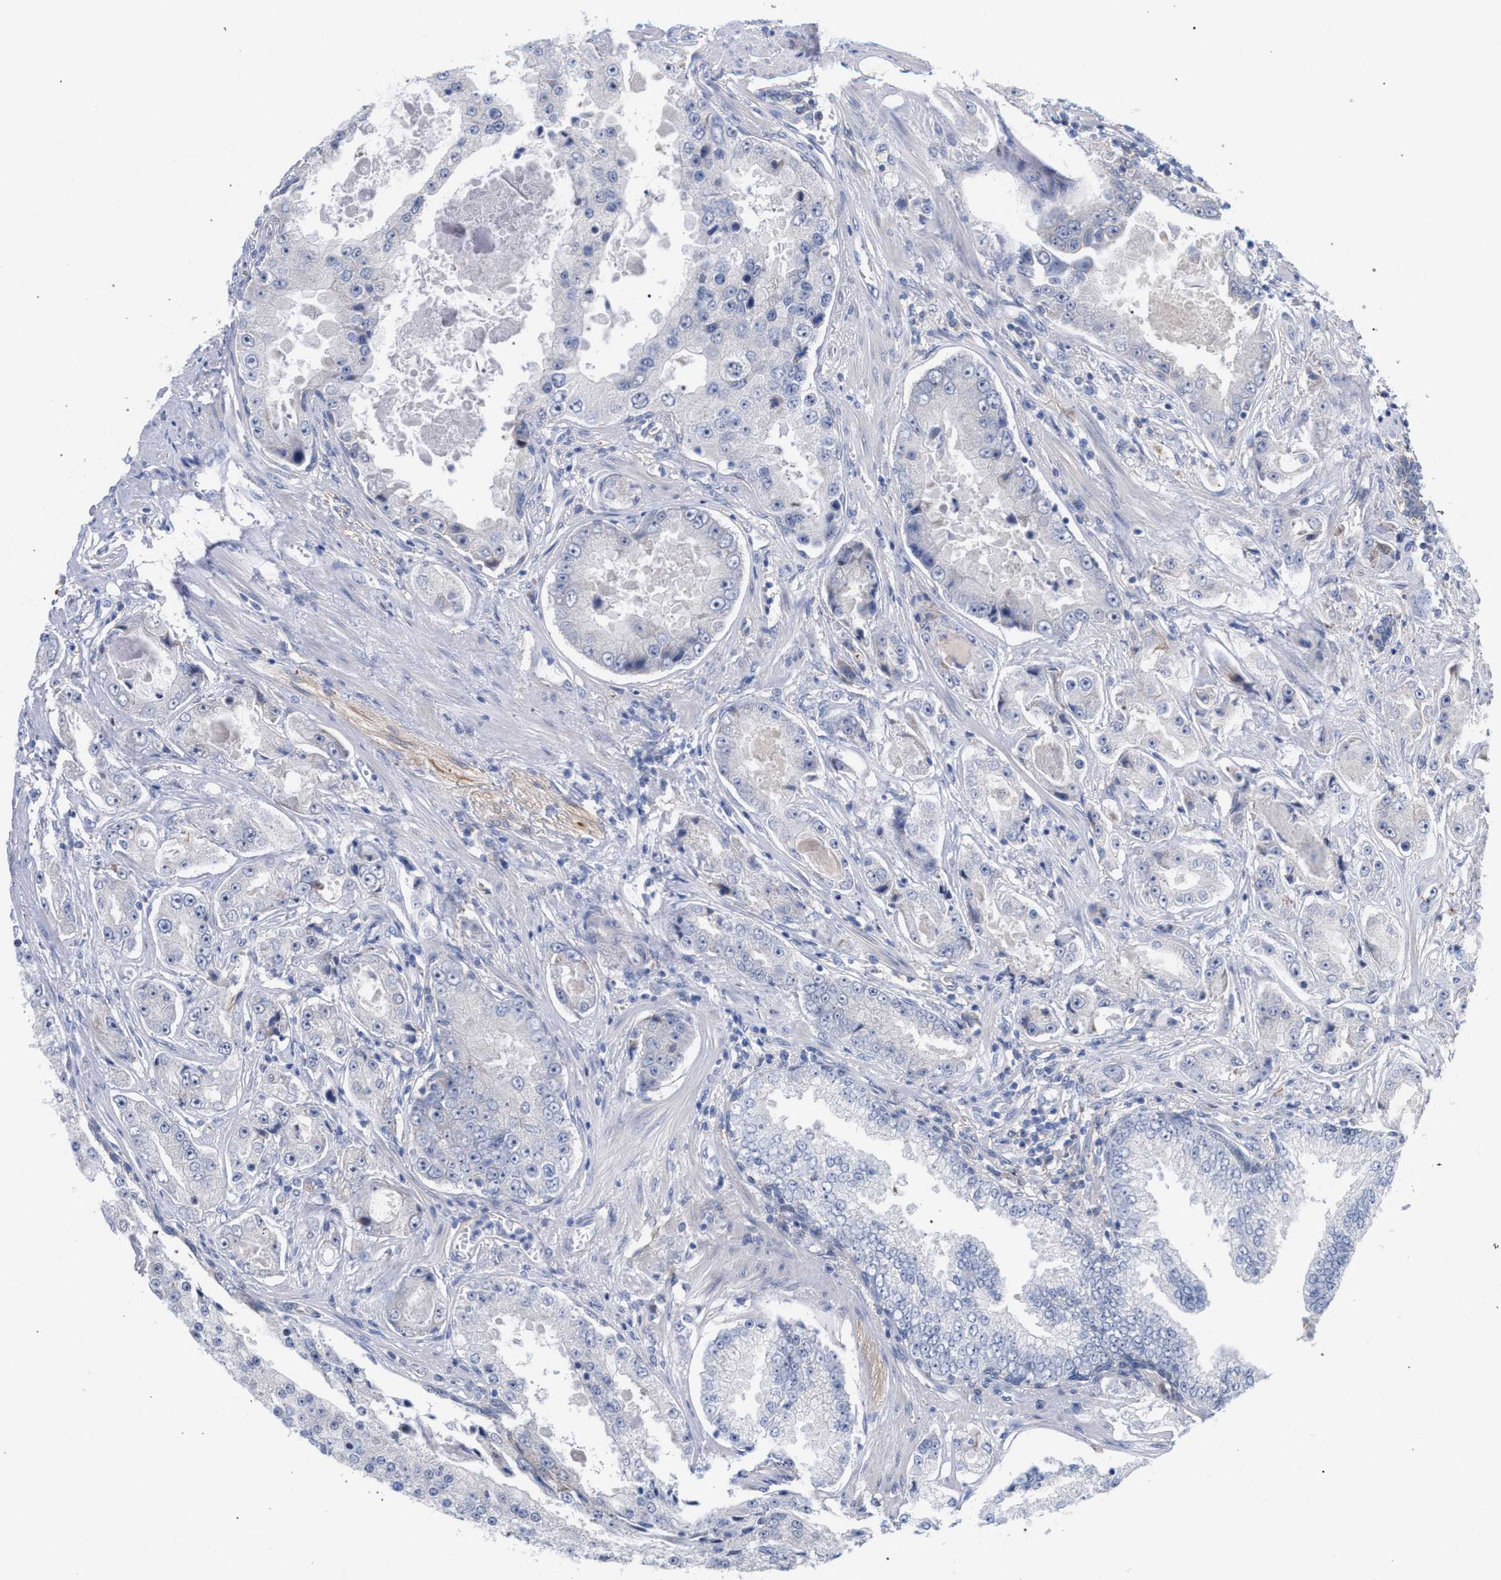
{"staining": {"intensity": "negative", "quantity": "none", "location": "none"}, "tissue": "prostate cancer", "cell_type": "Tumor cells", "image_type": "cancer", "snomed": [{"axis": "morphology", "description": "Adenocarcinoma, High grade"}, {"axis": "topography", "description": "Prostate"}], "caption": "High-grade adenocarcinoma (prostate) was stained to show a protein in brown. There is no significant expression in tumor cells.", "gene": "FHOD3", "patient": {"sex": "male", "age": 73}}